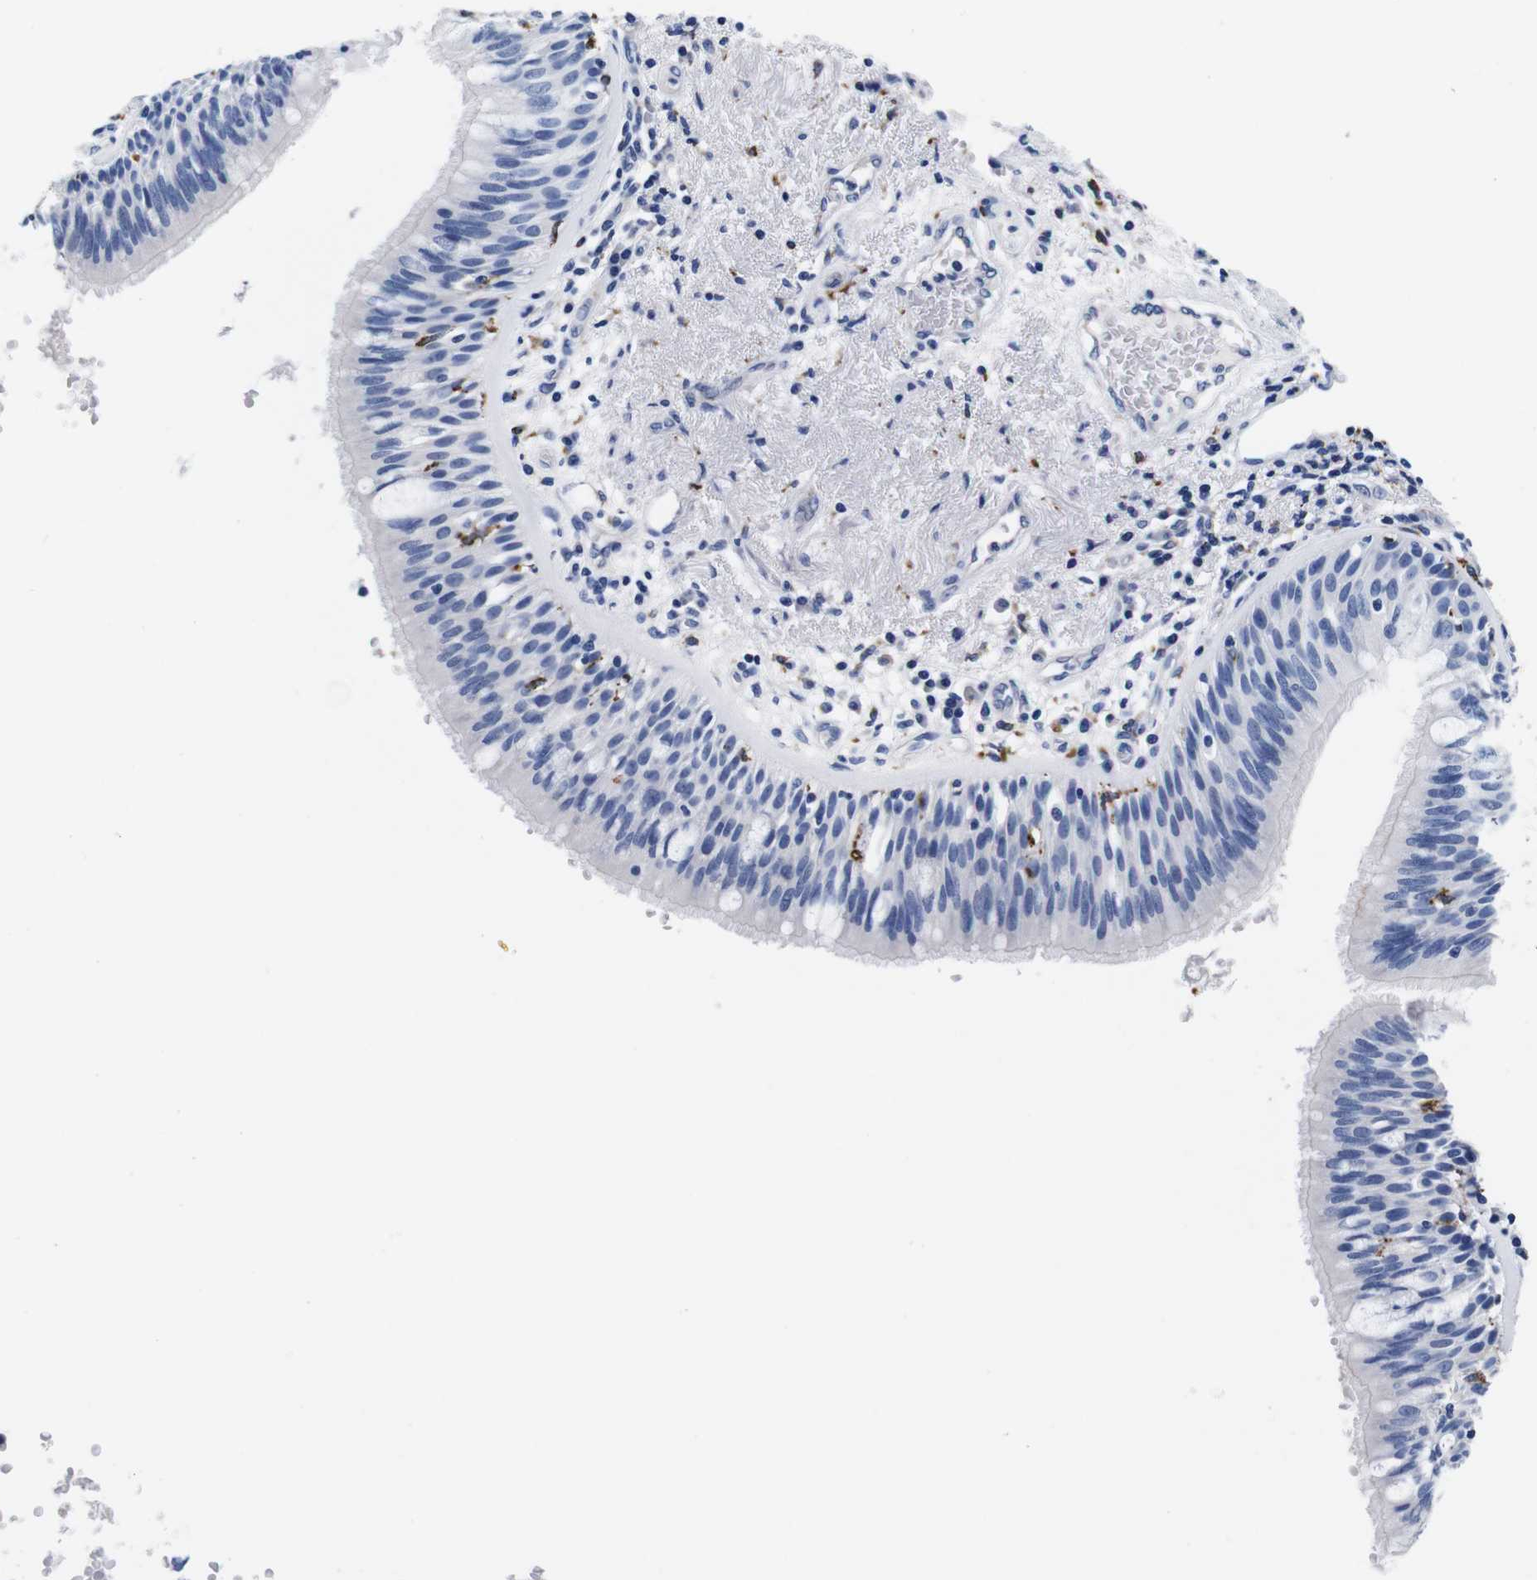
{"staining": {"intensity": "negative", "quantity": "none", "location": "none"}, "tissue": "bronchus", "cell_type": "Respiratory epithelial cells", "image_type": "normal", "snomed": [{"axis": "morphology", "description": "Normal tissue, NOS"}, {"axis": "morphology", "description": "Adenocarcinoma, NOS"}, {"axis": "morphology", "description": "Adenocarcinoma, metastatic, NOS"}, {"axis": "topography", "description": "Lymph node"}, {"axis": "topography", "description": "Bronchus"}, {"axis": "topography", "description": "Lung"}], "caption": "Immunohistochemistry (IHC) image of unremarkable bronchus: bronchus stained with DAB (3,3'-diaminobenzidine) reveals no significant protein positivity in respiratory epithelial cells.", "gene": "ENSG00000248993", "patient": {"sex": "female", "age": 54}}